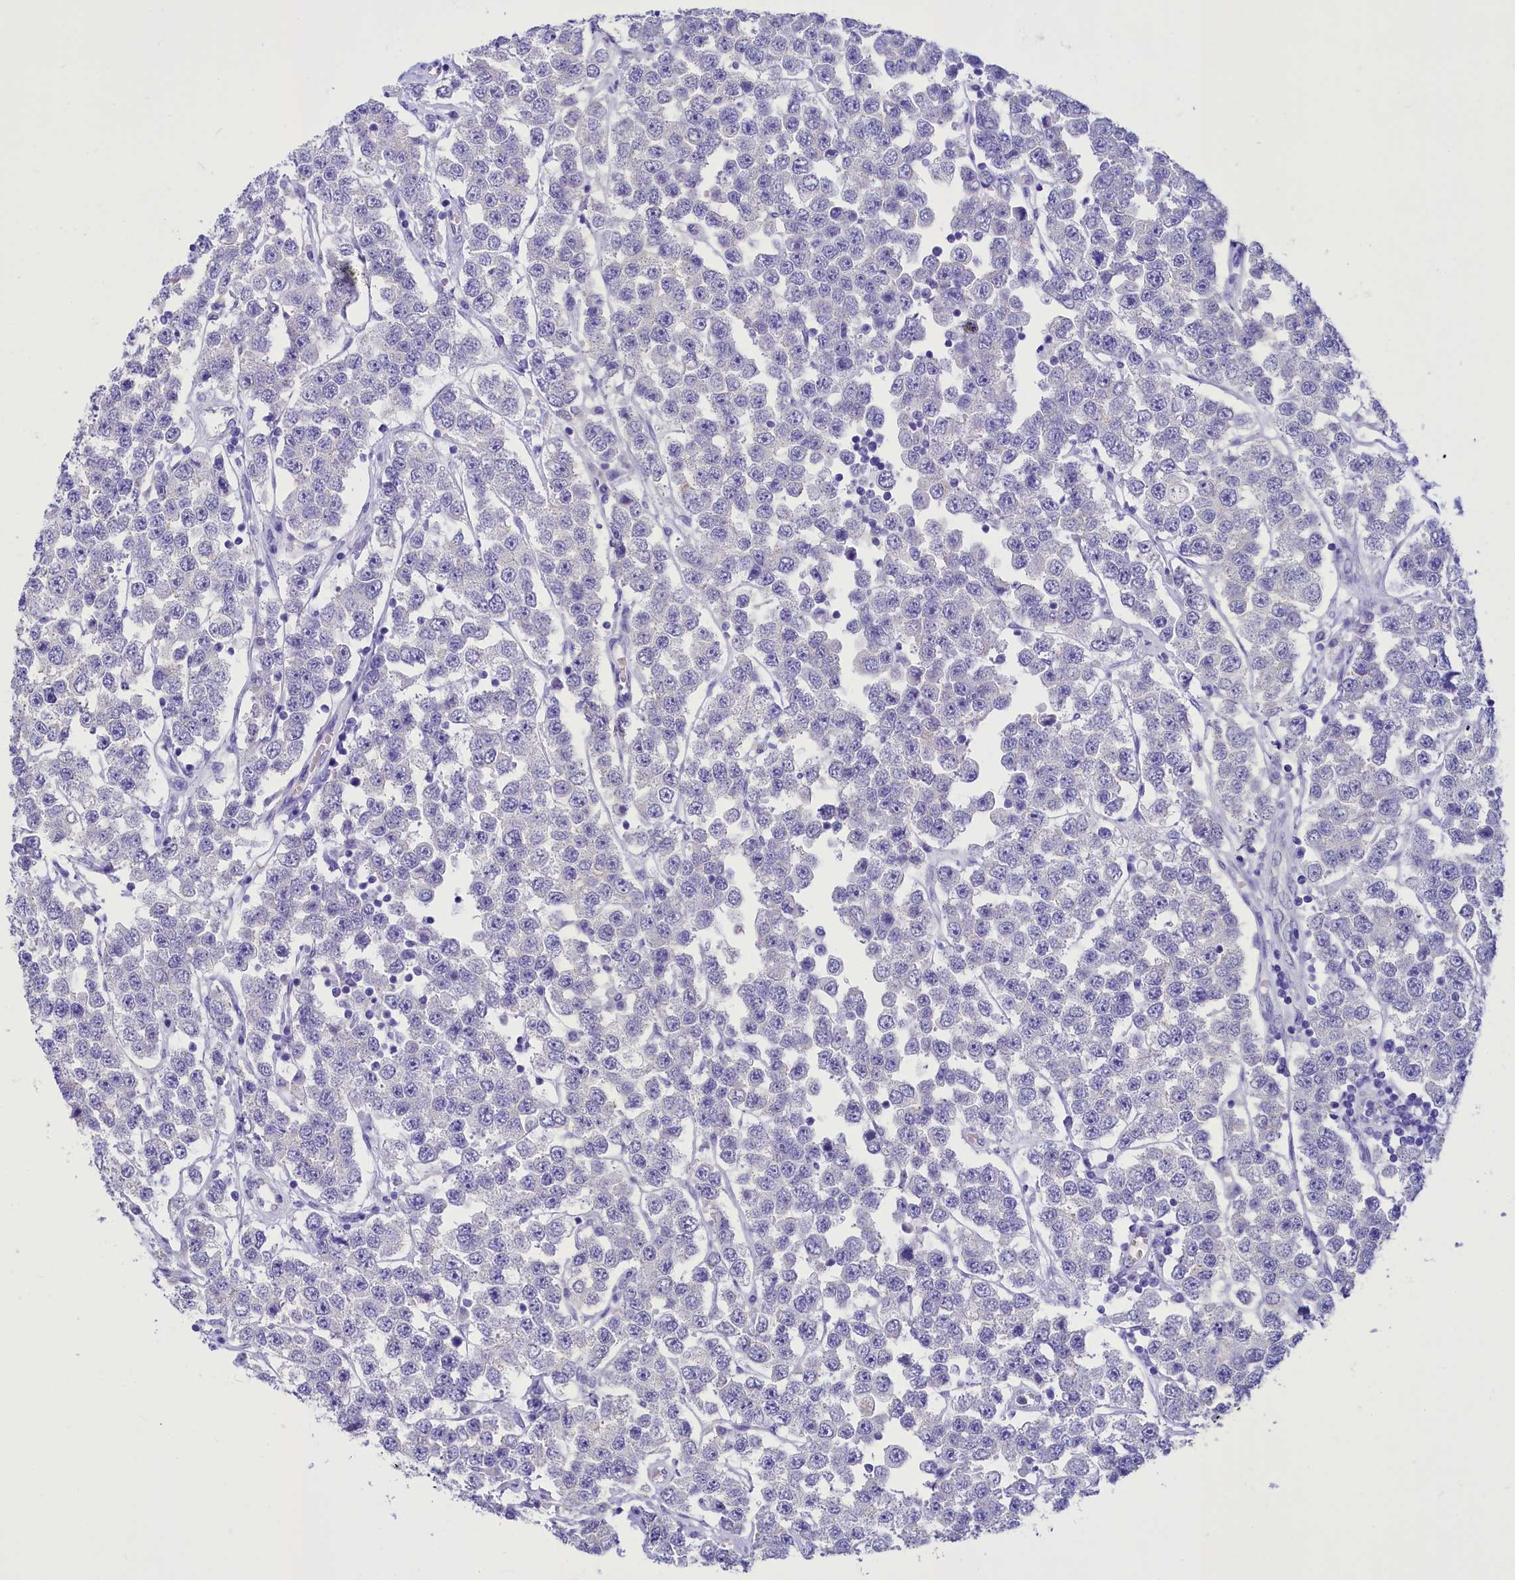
{"staining": {"intensity": "negative", "quantity": "none", "location": "none"}, "tissue": "testis cancer", "cell_type": "Tumor cells", "image_type": "cancer", "snomed": [{"axis": "morphology", "description": "Seminoma, NOS"}, {"axis": "topography", "description": "Testis"}], "caption": "An image of human testis cancer is negative for staining in tumor cells.", "gene": "TTC36", "patient": {"sex": "male", "age": 28}}